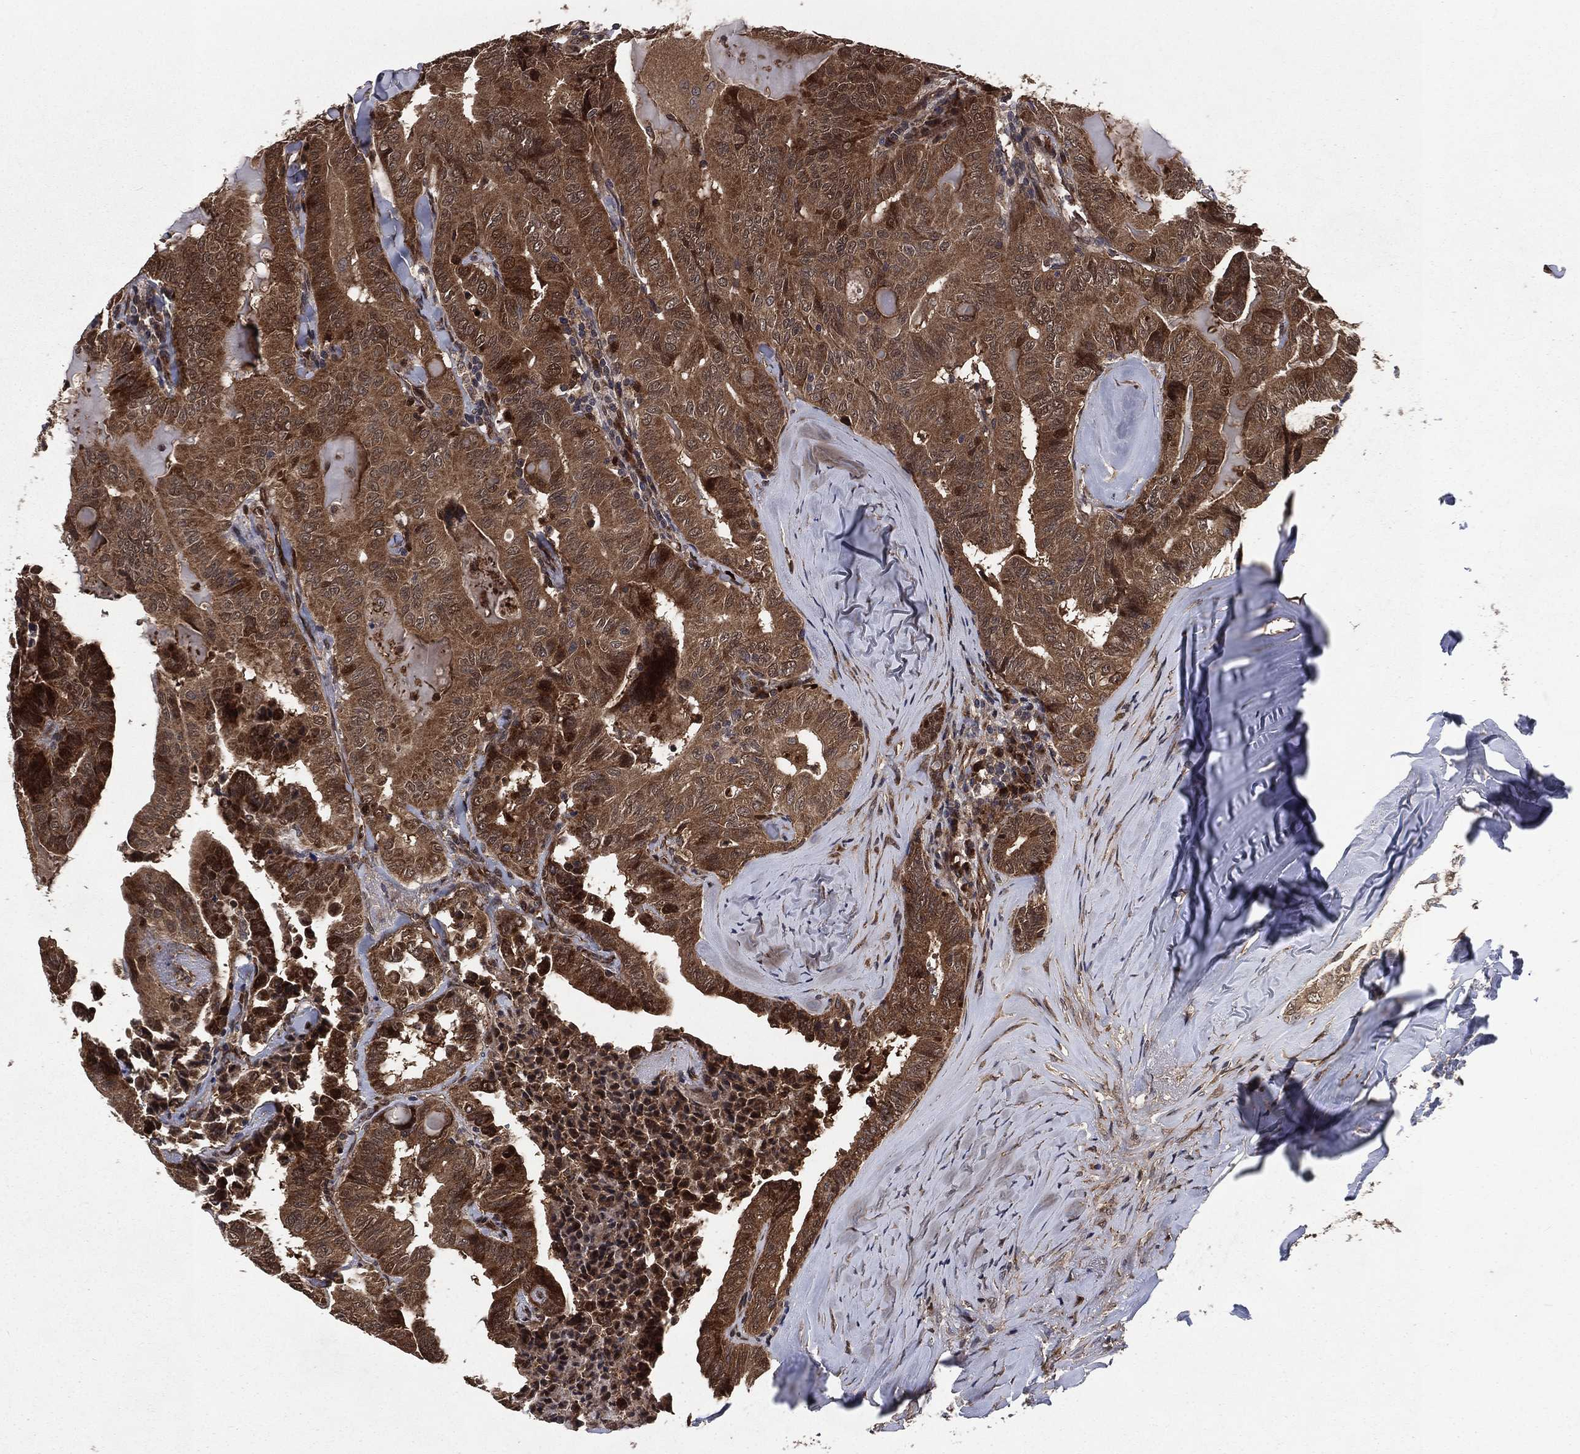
{"staining": {"intensity": "strong", "quantity": ">75%", "location": "cytoplasmic/membranous"}, "tissue": "thyroid cancer", "cell_type": "Tumor cells", "image_type": "cancer", "snomed": [{"axis": "morphology", "description": "Papillary adenocarcinoma, NOS"}, {"axis": "topography", "description": "Thyroid gland"}], "caption": "Papillary adenocarcinoma (thyroid) stained with a brown dye shows strong cytoplasmic/membranous positive staining in about >75% of tumor cells.", "gene": "LENG8", "patient": {"sex": "female", "age": 68}}